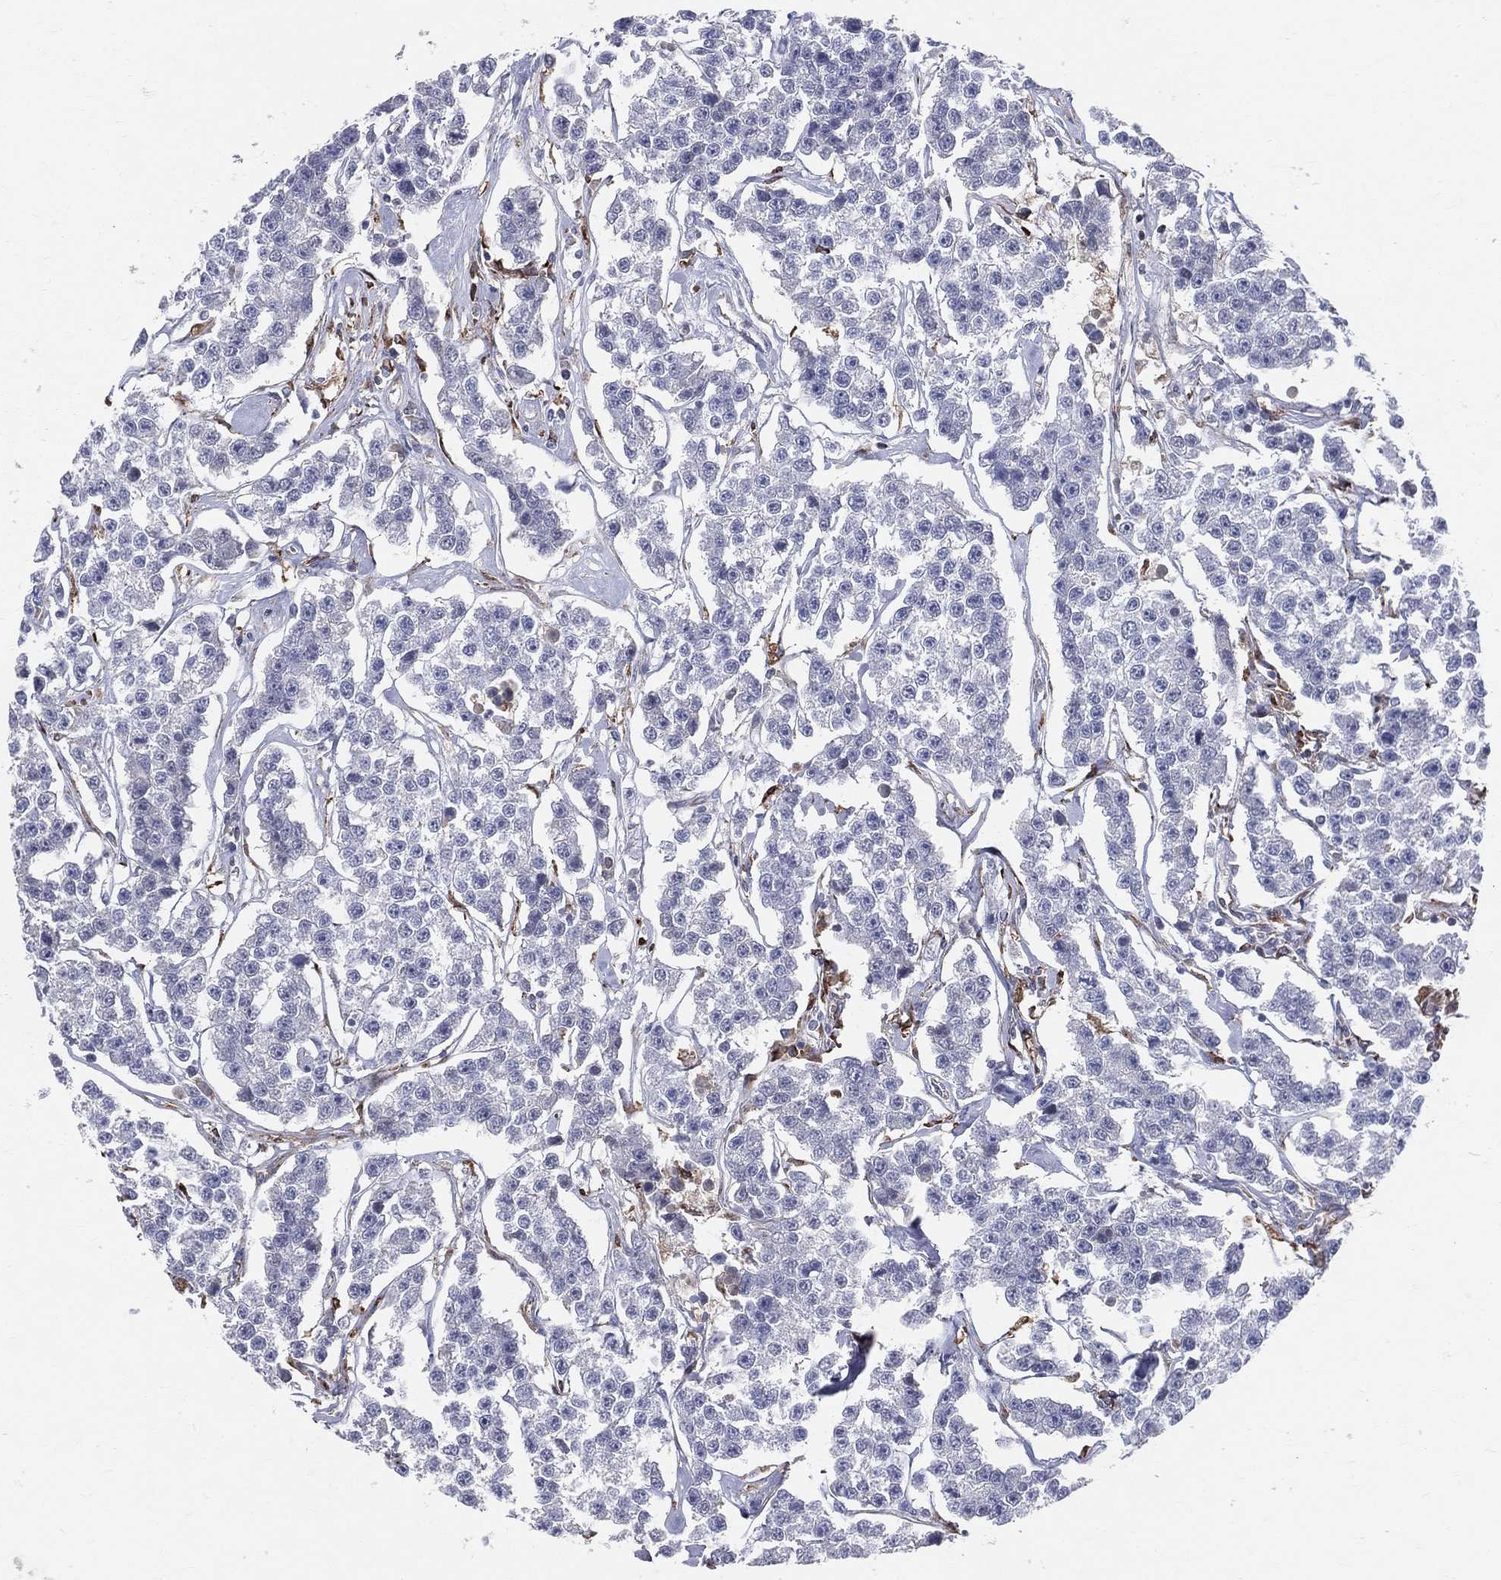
{"staining": {"intensity": "negative", "quantity": "none", "location": "none"}, "tissue": "testis cancer", "cell_type": "Tumor cells", "image_type": "cancer", "snomed": [{"axis": "morphology", "description": "Seminoma, NOS"}, {"axis": "topography", "description": "Testis"}], "caption": "A histopathology image of human seminoma (testis) is negative for staining in tumor cells.", "gene": "CD74", "patient": {"sex": "male", "age": 59}}